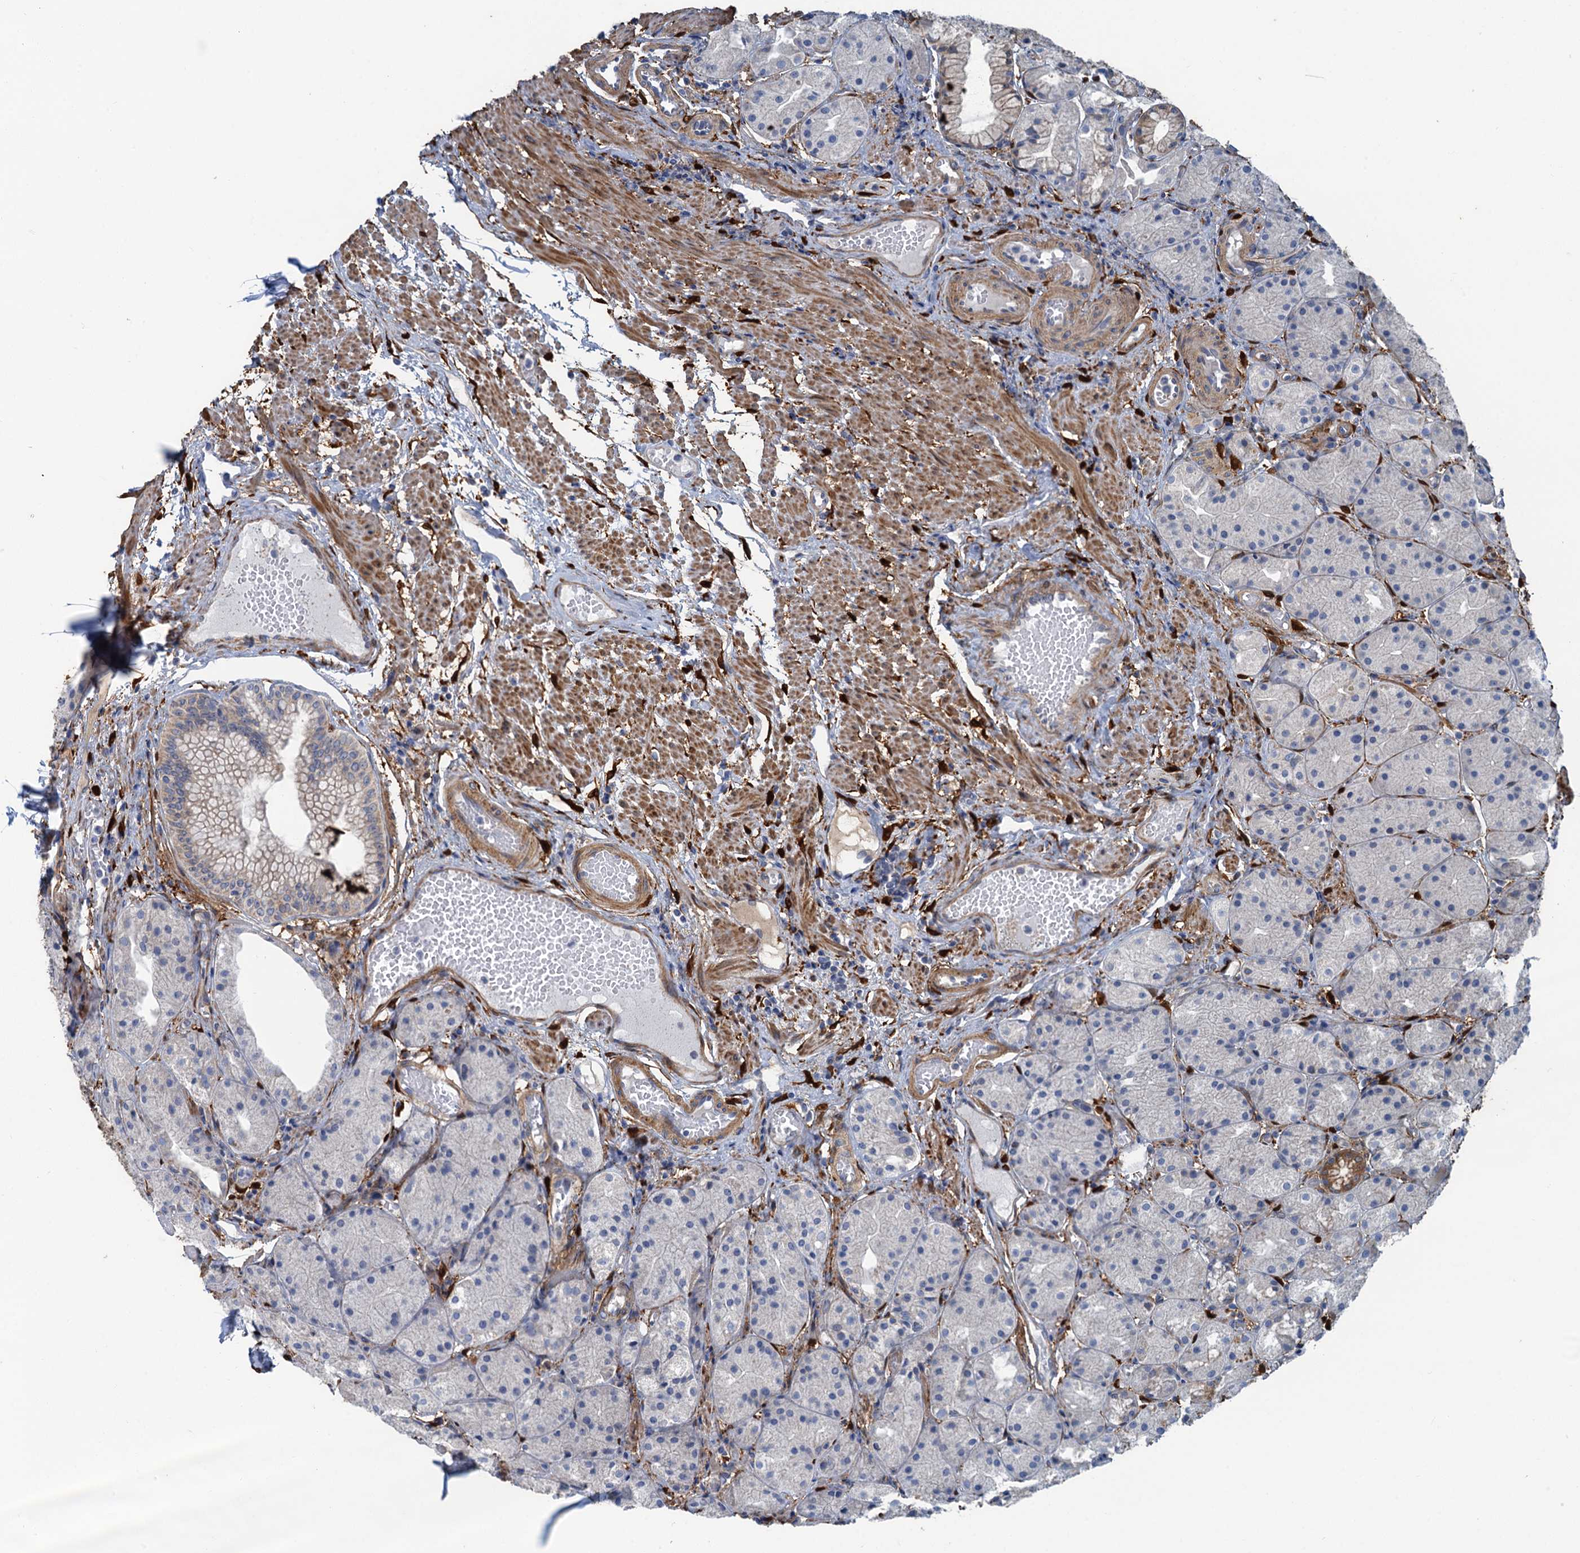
{"staining": {"intensity": "strong", "quantity": "25%-75%", "location": "cytoplasmic/membranous,nuclear"}, "tissue": "stomach", "cell_type": "Glandular cells", "image_type": "normal", "snomed": [{"axis": "morphology", "description": "Normal tissue, NOS"}, {"axis": "topography", "description": "Stomach, upper"}], "caption": "Human stomach stained for a protein (brown) shows strong cytoplasmic/membranous,nuclear positive positivity in about 25%-75% of glandular cells.", "gene": "POGLUT3", "patient": {"sex": "male", "age": 72}}